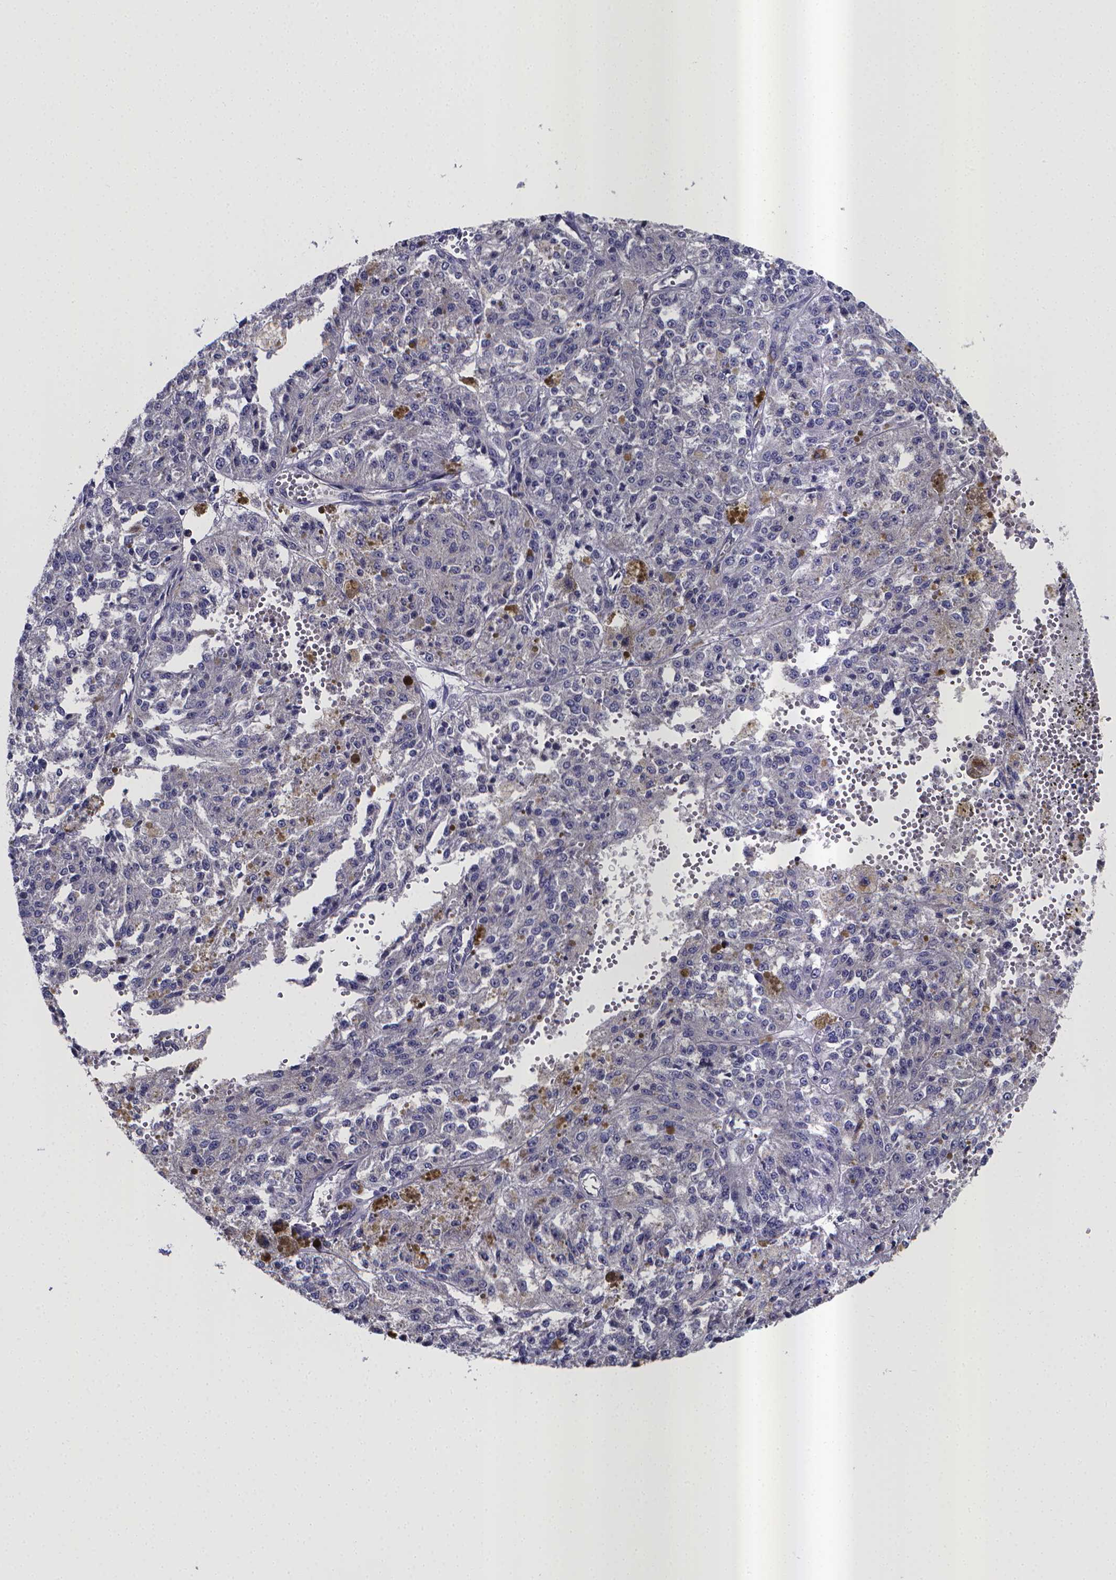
{"staining": {"intensity": "negative", "quantity": "none", "location": "none"}, "tissue": "melanoma", "cell_type": "Tumor cells", "image_type": "cancer", "snomed": [{"axis": "morphology", "description": "Malignant melanoma, Metastatic site"}, {"axis": "topography", "description": "Lymph node"}], "caption": "Tumor cells show no significant protein staining in melanoma. The staining was performed using DAB to visualize the protein expression in brown, while the nuclei were stained in blue with hematoxylin (Magnification: 20x).", "gene": "RERG", "patient": {"sex": "female", "age": 64}}